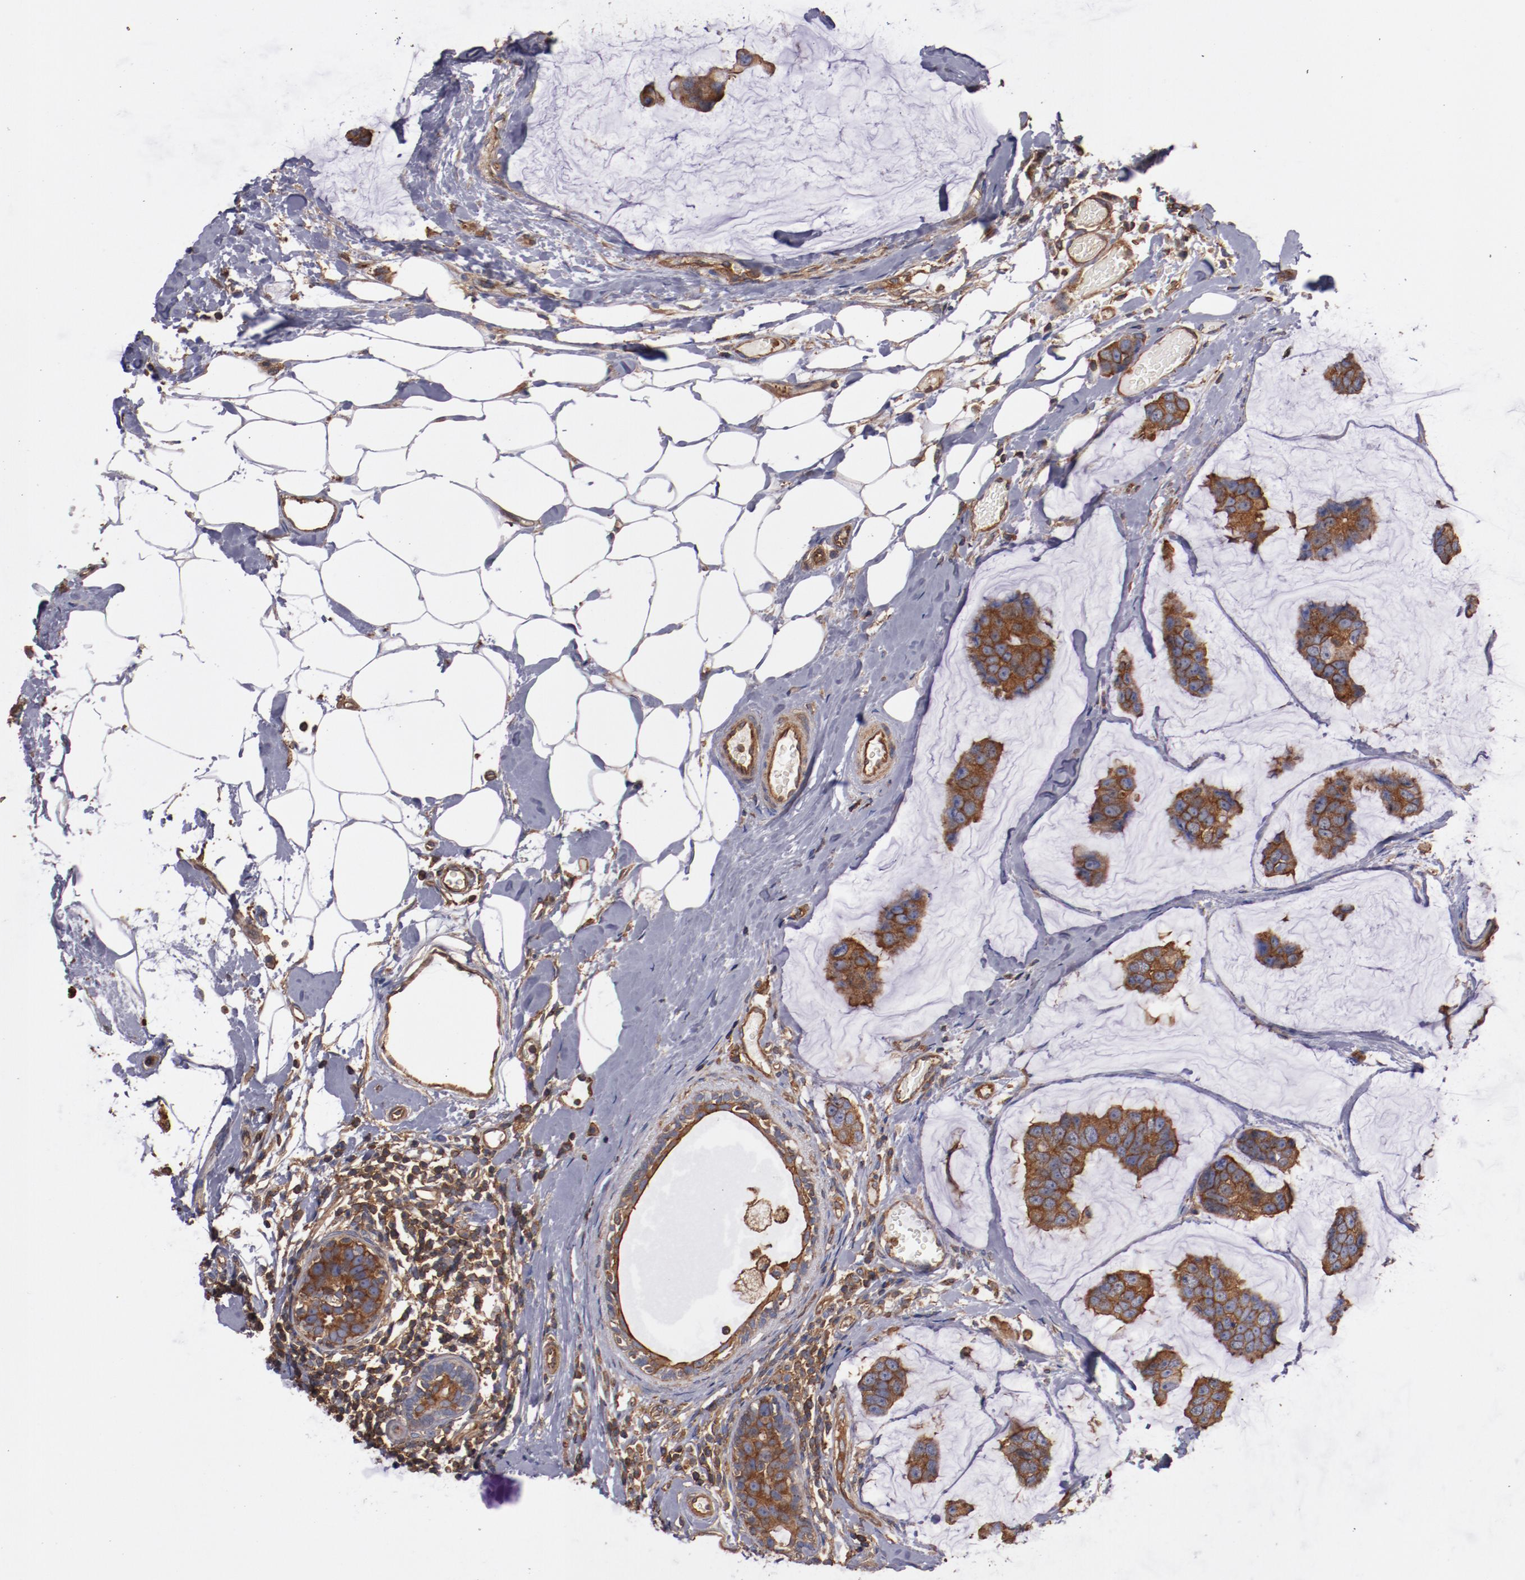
{"staining": {"intensity": "strong", "quantity": ">75%", "location": "cytoplasmic/membranous"}, "tissue": "breast cancer", "cell_type": "Tumor cells", "image_type": "cancer", "snomed": [{"axis": "morphology", "description": "Normal tissue, NOS"}, {"axis": "morphology", "description": "Duct carcinoma"}, {"axis": "topography", "description": "Breast"}], "caption": "Immunohistochemical staining of human breast invasive ductal carcinoma exhibits high levels of strong cytoplasmic/membranous positivity in about >75% of tumor cells.", "gene": "TMOD3", "patient": {"sex": "female", "age": 50}}